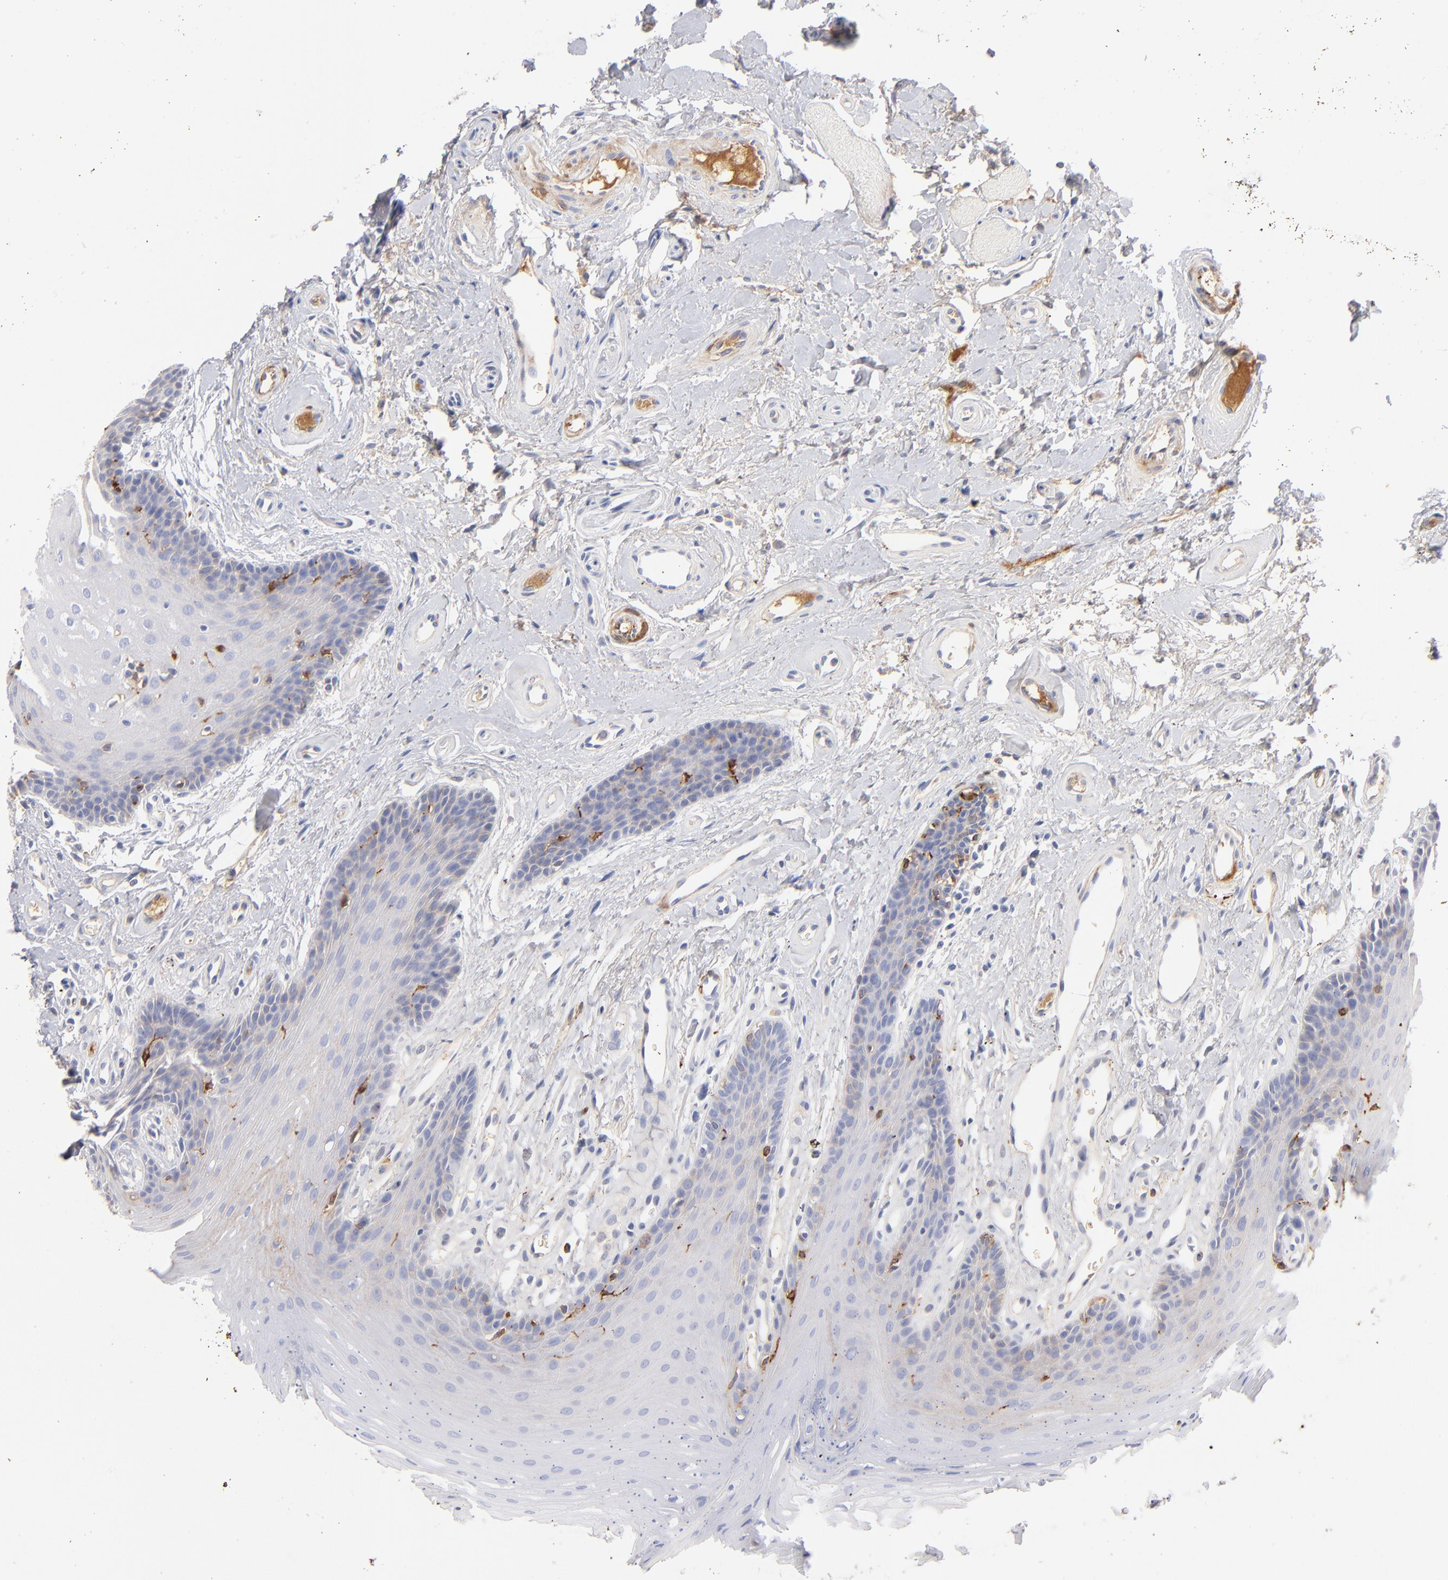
{"staining": {"intensity": "moderate", "quantity": "25%-75%", "location": "cytoplasmic/membranous"}, "tissue": "oral mucosa", "cell_type": "Squamous epithelial cells", "image_type": "normal", "snomed": [{"axis": "morphology", "description": "Normal tissue, NOS"}, {"axis": "topography", "description": "Oral tissue"}], "caption": "Squamous epithelial cells display medium levels of moderate cytoplasmic/membranous positivity in about 25%-75% of cells in benign human oral mucosa. Nuclei are stained in blue.", "gene": "APOH", "patient": {"sex": "male", "age": 62}}